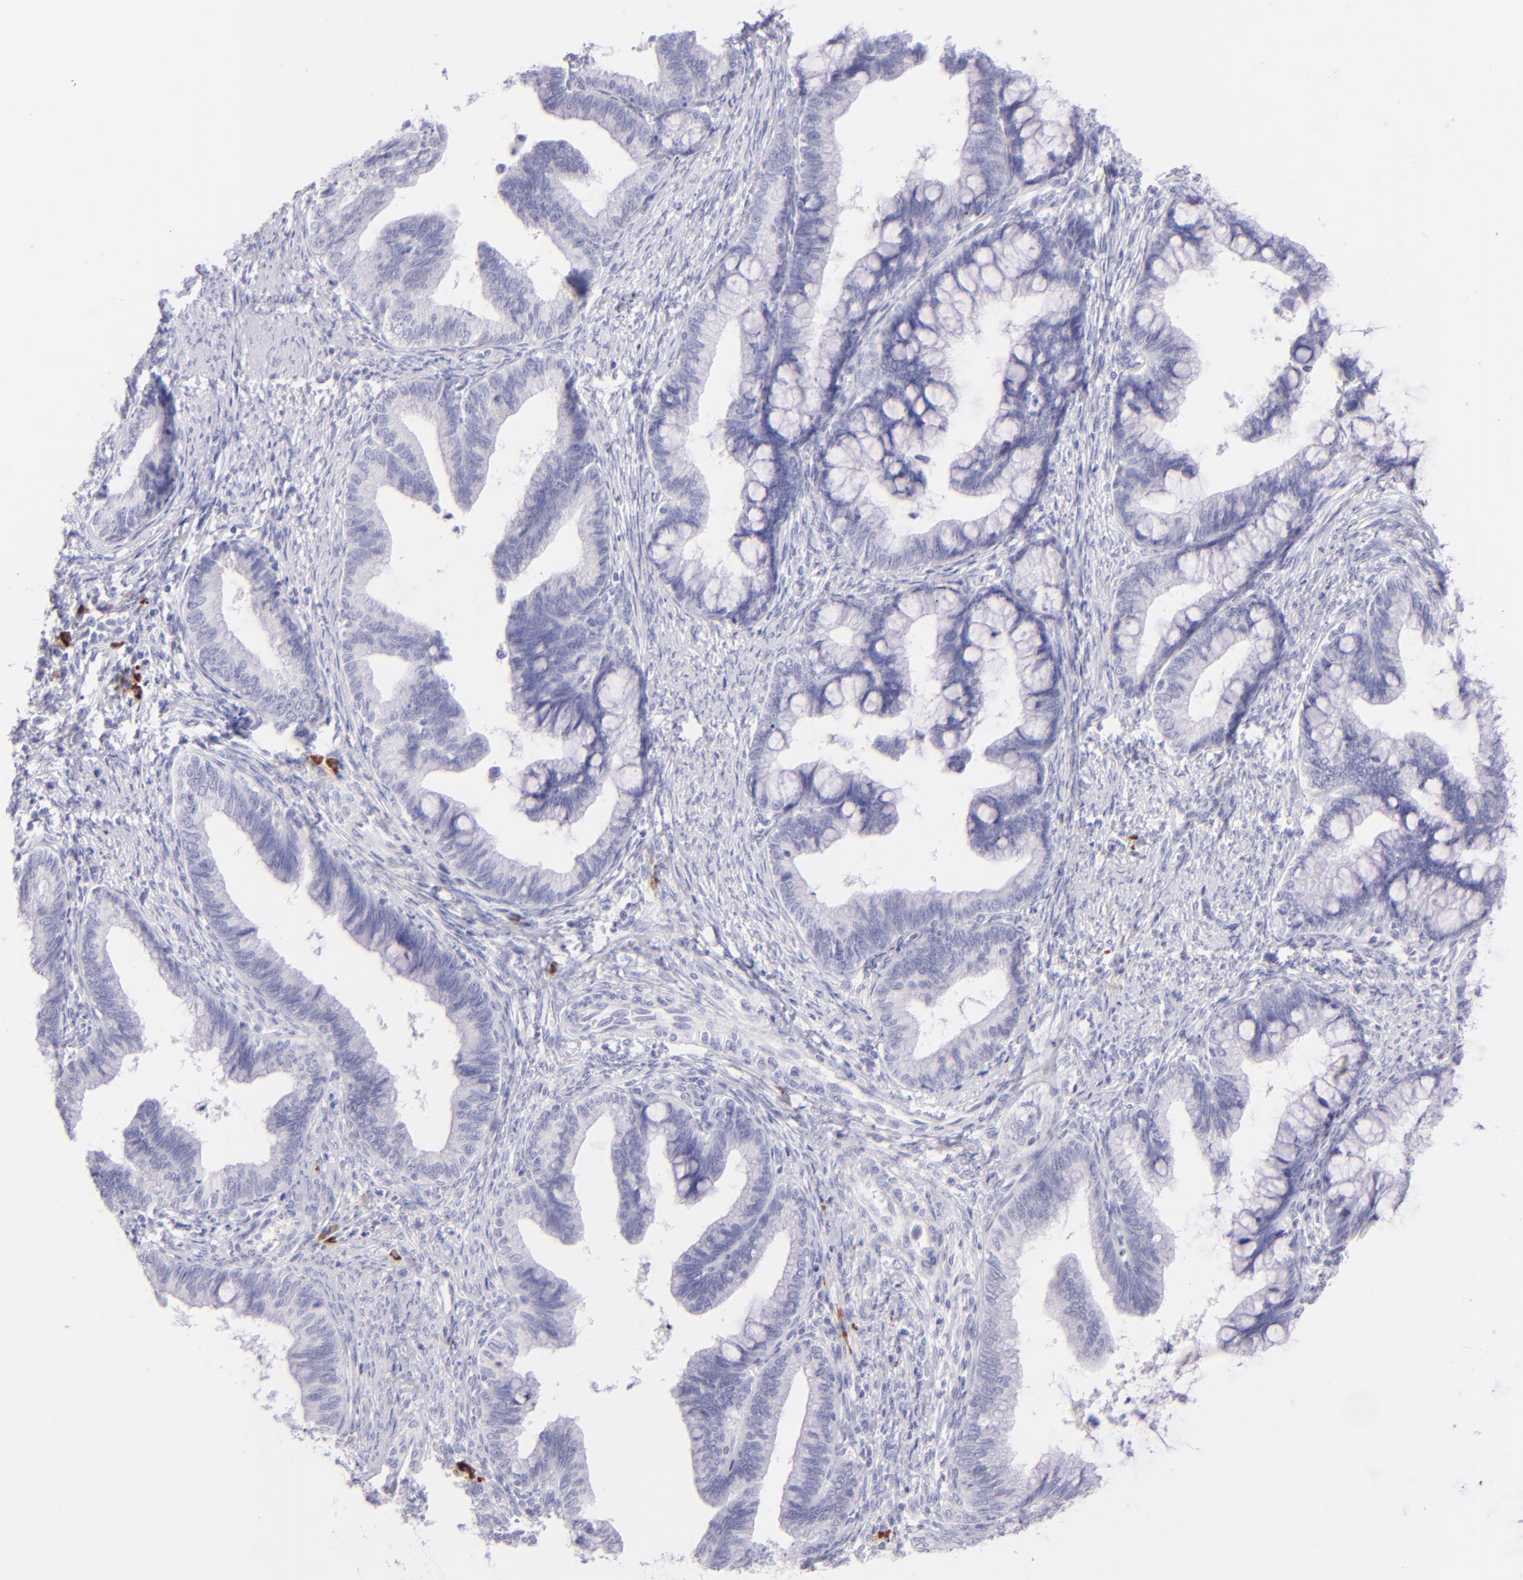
{"staining": {"intensity": "negative", "quantity": "none", "location": "none"}, "tissue": "cervical cancer", "cell_type": "Tumor cells", "image_type": "cancer", "snomed": [{"axis": "morphology", "description": "Adenocarcinoma, NOS"}, {"axis": "topography", "description": "Cervix"}], "caption": "The image displays no significant expression in tumor cells of cervical adenocarcinoma.", "gene": "SDC1", "patient": {"sex": "female", "age": 36}}